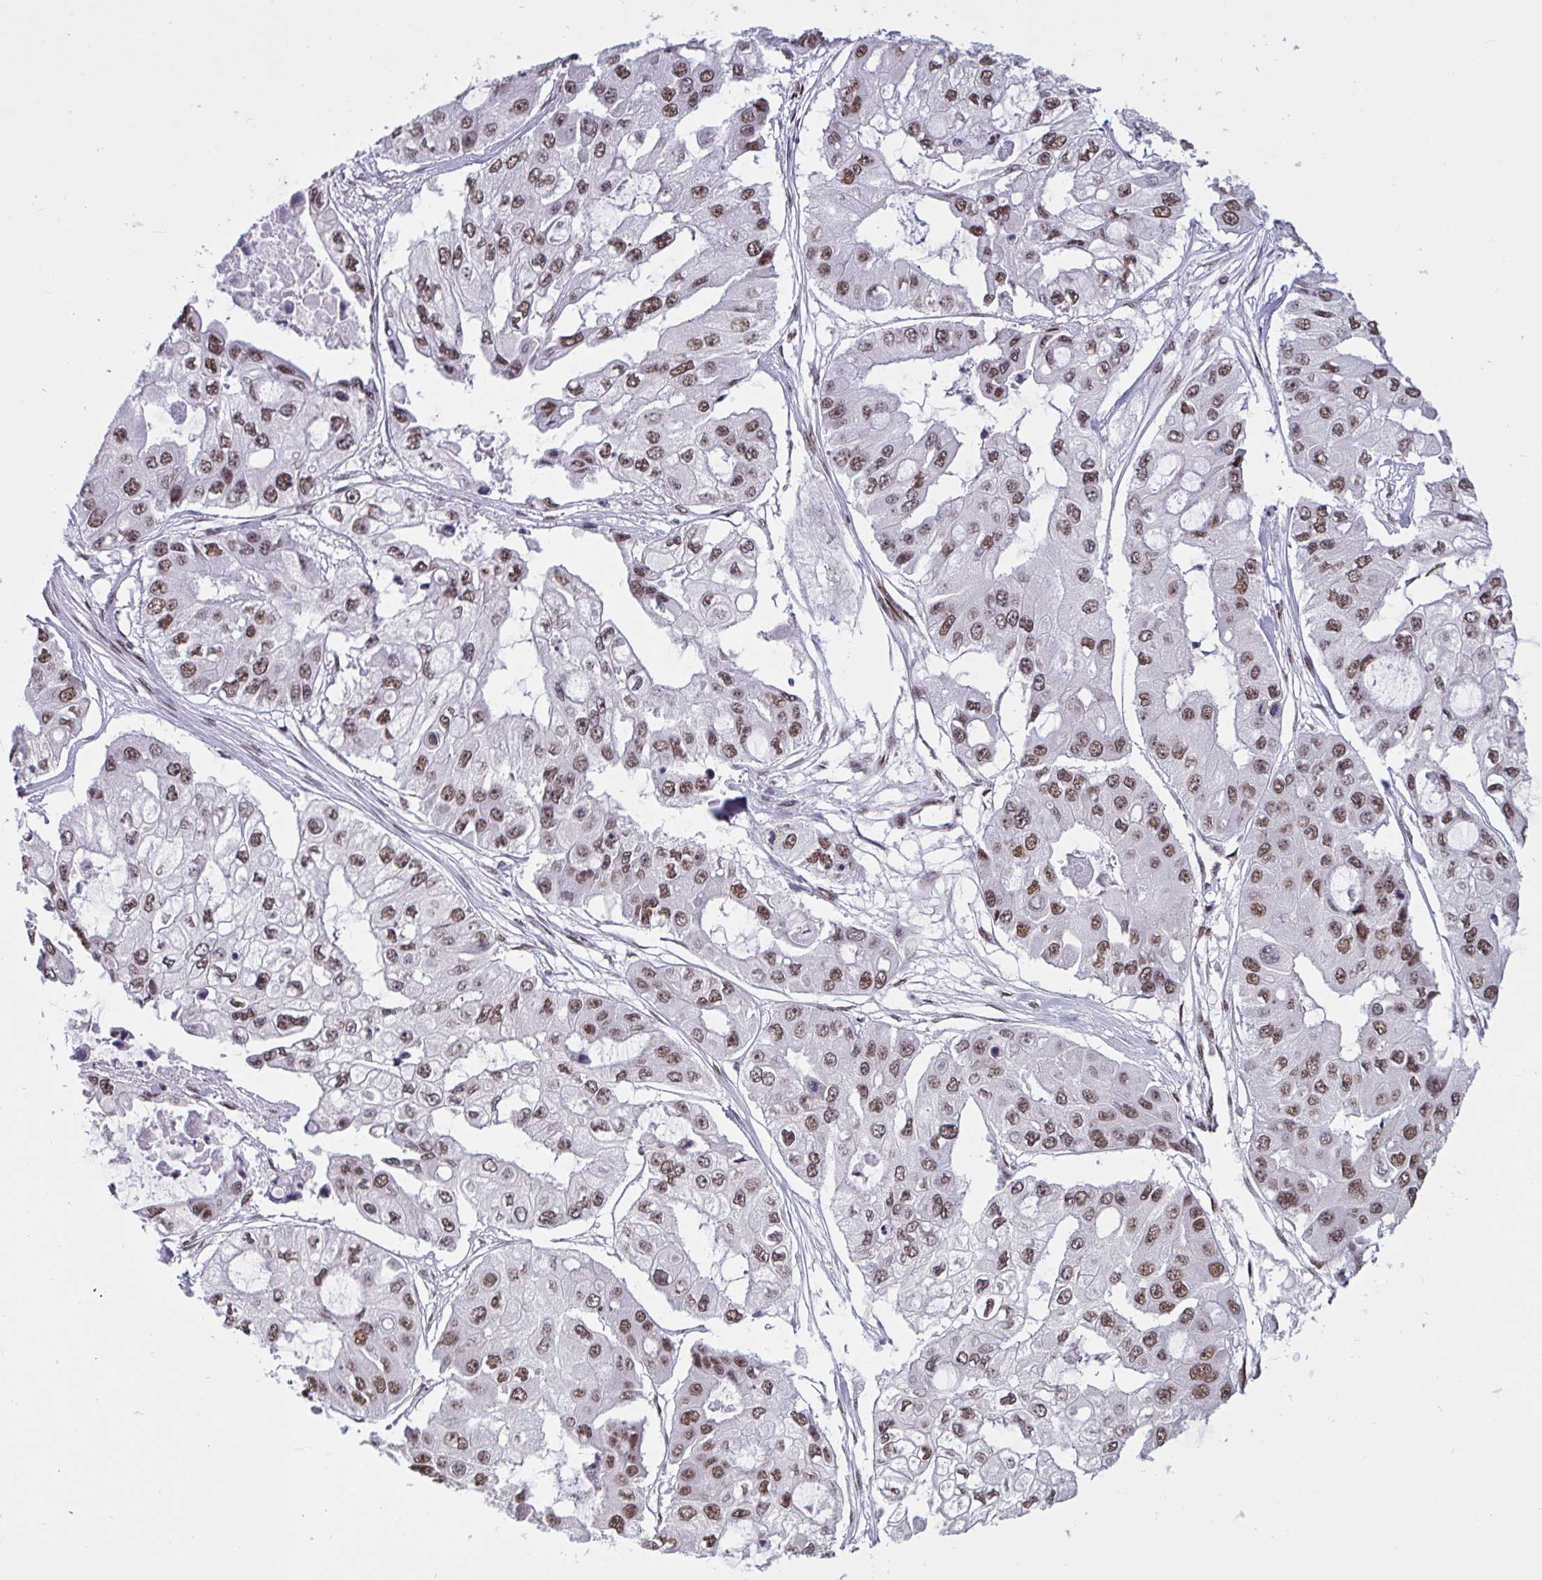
{"staining": {"intensity": "moderate", "quantity": ">75%", "location": "nuclear"}, "tissue": "ovarian cancer", "cell_type": "Tumor cells", "image_type": "cancer", "snomed": [{"axis": "morphology", "description": "Cystadenocarcinoma, serous, NOS"}, {"axis": "topography", "description": "Ovary"}], "caption": "Ovarian cancer (serous cystadenocarcinoma) tissue shows moderate nuclear positivity in about >75% of tumor cells (IHC, brightfield microscopy, high magnification).", "gene": "CBFA2T2", "patient": {"sex": "female", "age": 56}}